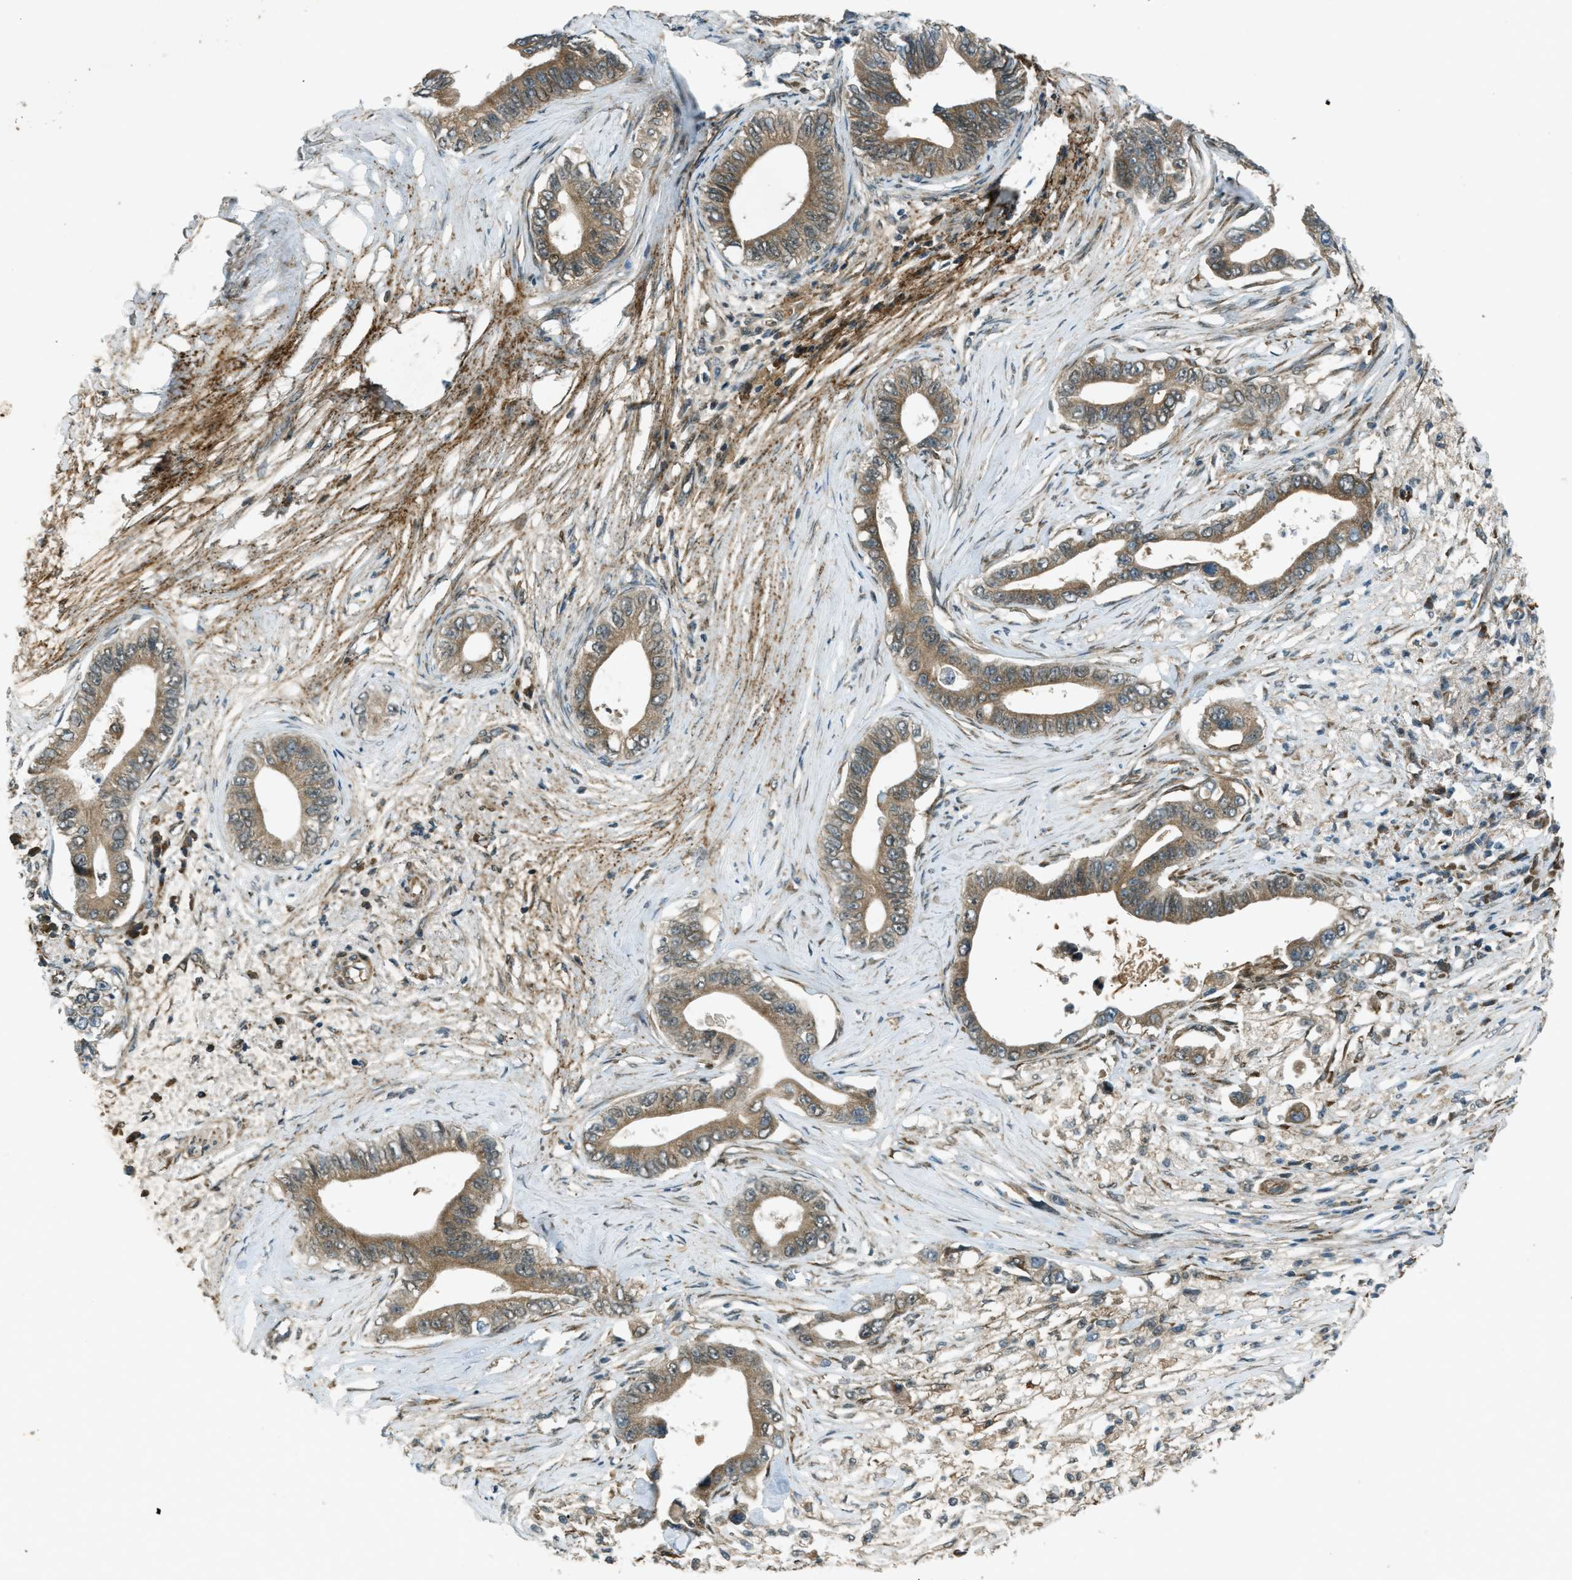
{"staining": {"intensity": "moderate", "quantity": ">75%", "location": "cytoplasmic/membranous"}, "tissue": "pancreatic cancer", "cell_type": "Tumor cells", "image_type": "cancer", "snomed": [{"axis": "morphology", "description": "Adenocarcinoma, NOS"}, {"axis": "topography", "description": "Pancreas"}], "caption": "A medium amount of moderate cytoplasmic/membranous staining is present in about >75% of tumor cells in pancreatic cancer tissue. (Brightfield microscopy of DAB IHC at high magnification).", "gene": "EIF2AK3", "patient": {"sex": "male", "age": 77}}